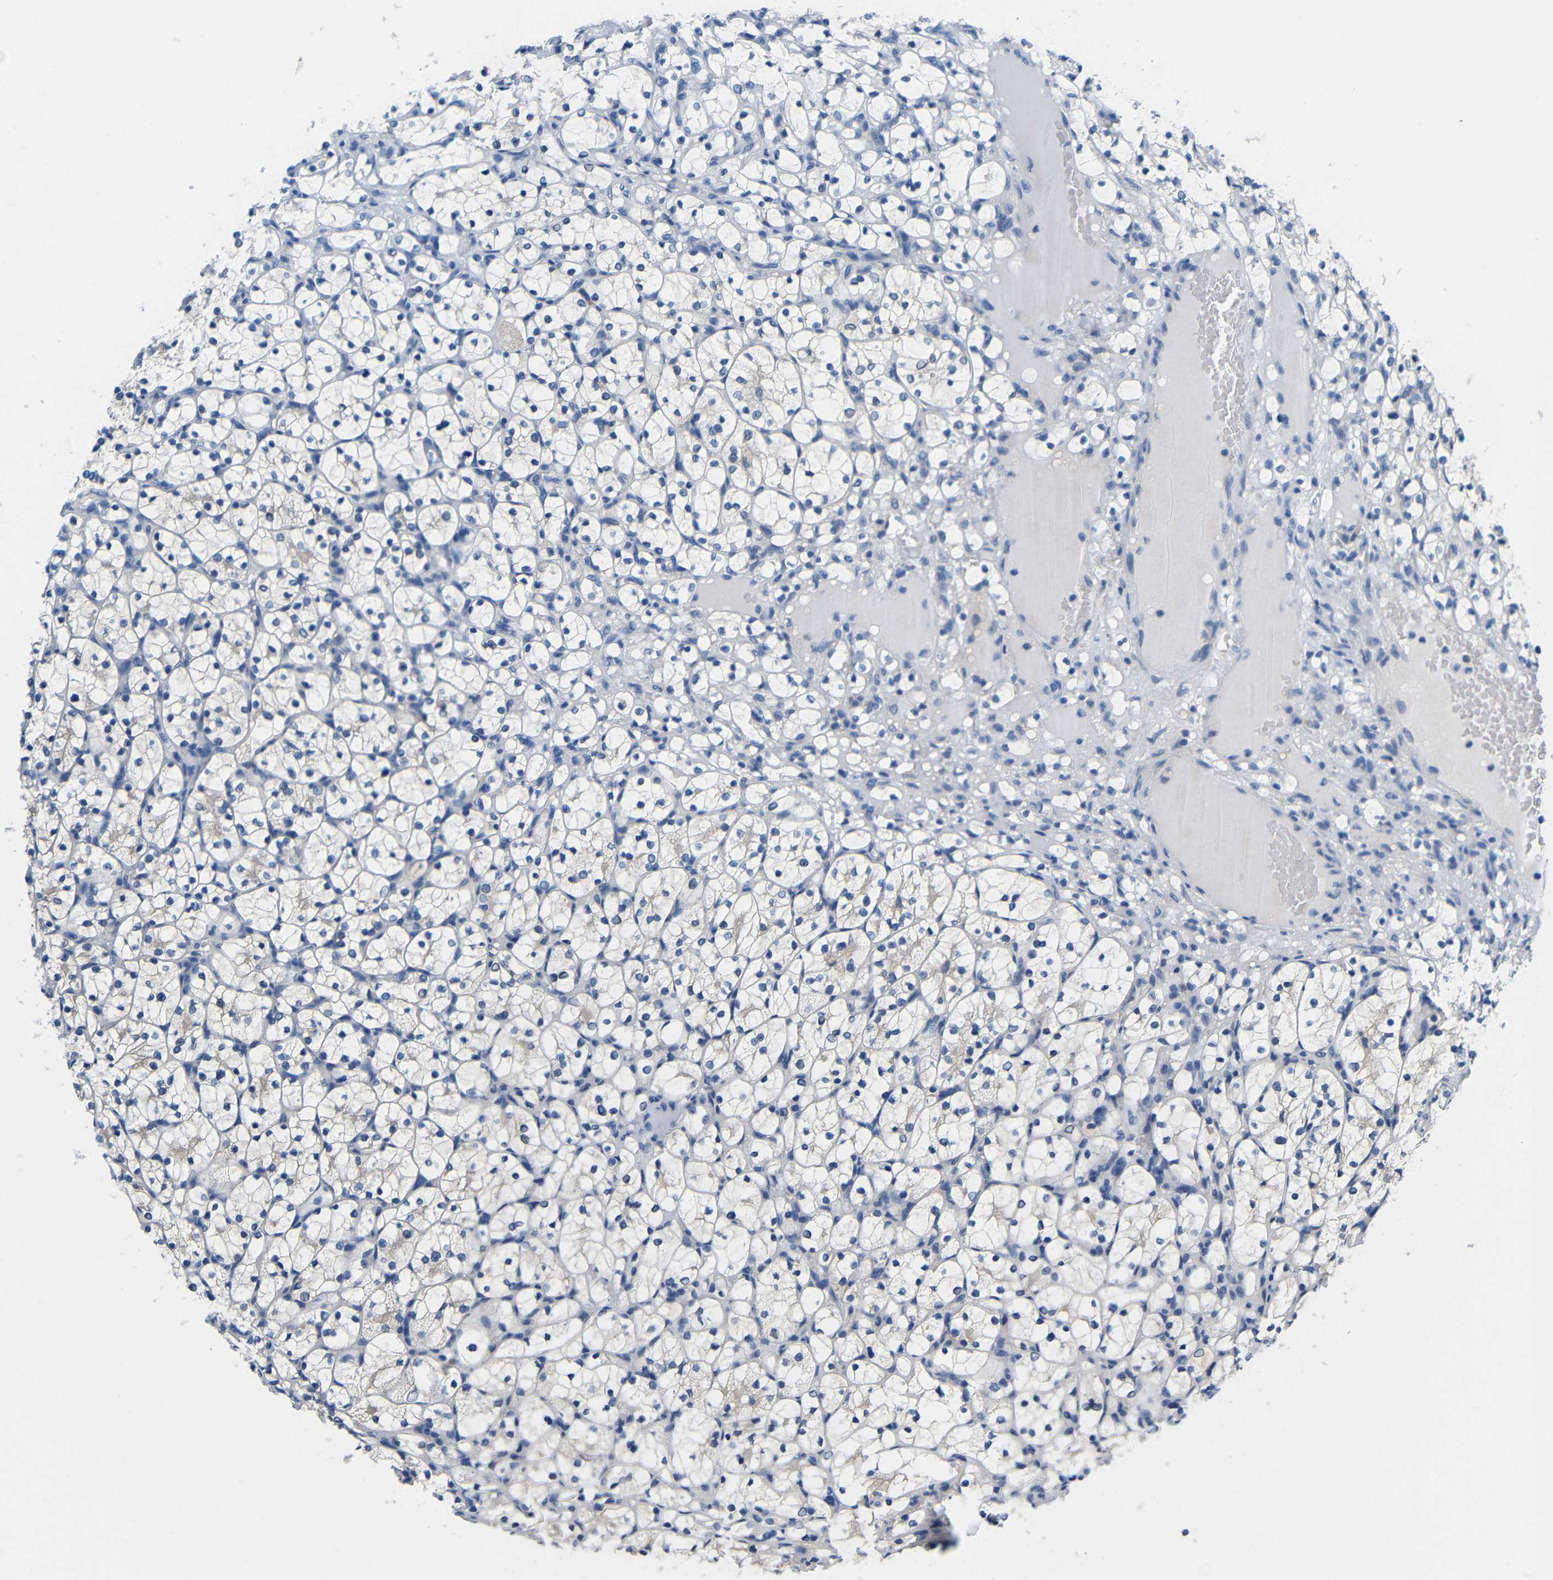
{"staining": {"intensity": "negative", "quantity": "none", "location": "none"}, "tissue": "renal cancer", "cell_type": "Tumor cells", "image_type": "cancer", "snomed": [{"axis": "morphology", "description": "Adenocarcinoma, NOS"}, {"axis": "topography", "description": "Kidney"}], "caption": "Tumor cells are negative for protein expression in human adenocarcinoma (renal).", "gene": "NEGR1", "patient": {"sex": "female", "age": 69}}